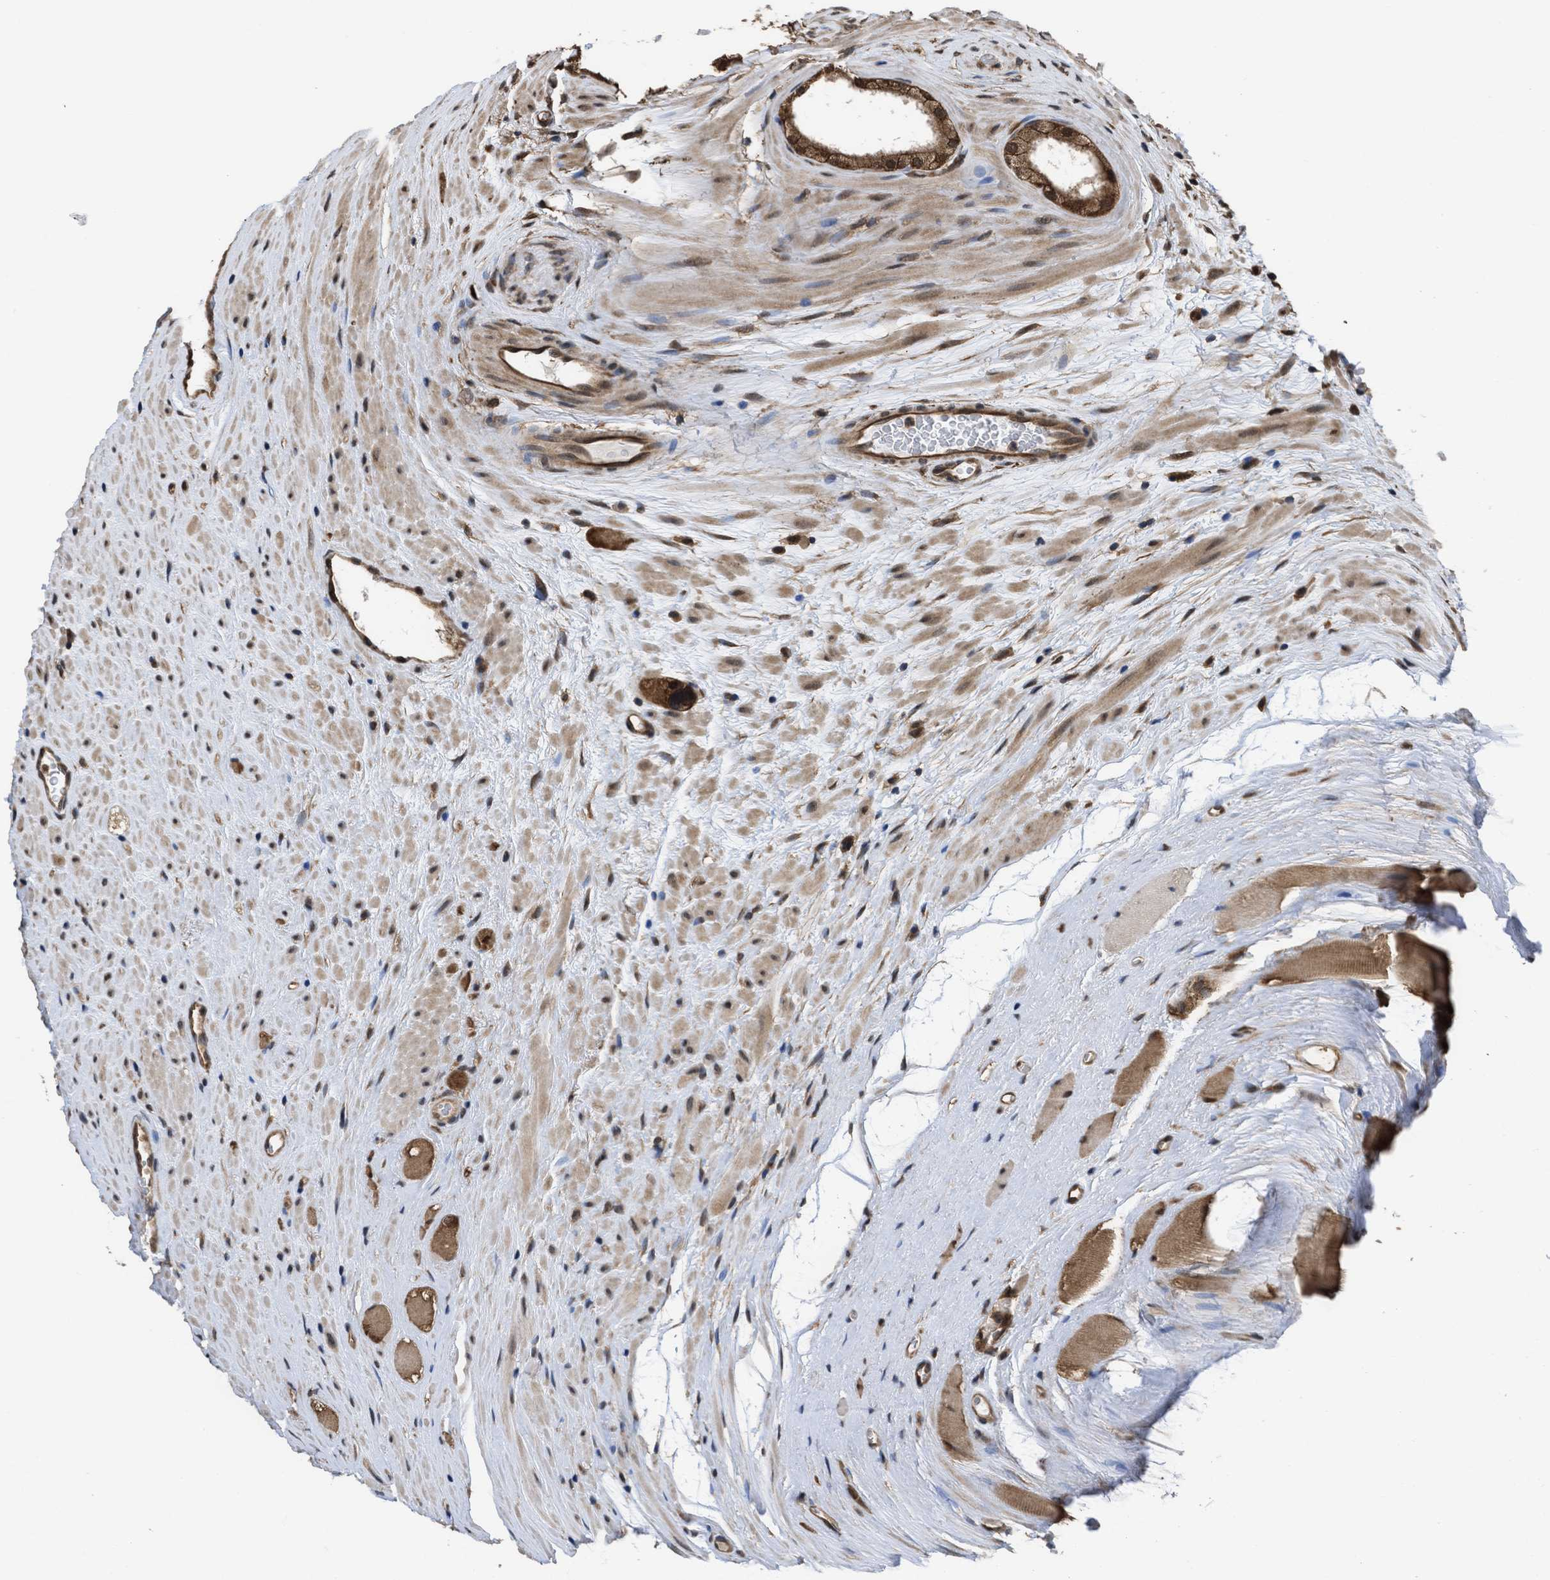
{"staining": {"intensity": "moderate", "quantity": ">75%", "location": "cytoplasmic/membranous,nuclear"}, "tissue": "prostate cancer", "cell_type": "Tumor cells", "image_type": "cancer", "snomed": [{"axis": "morphology", "description": "Adenocarcinoma, High grade"}, {"axis": "topography", "description": "Prostate"}], "caption": "This micrograph demonstrates prostate high-grade adenocarcinoma stained with IHC to label a protein in brown. The cytoplasmic/membranous and nuclear of tumor cells show moderate positivity for the protein. Nuclei are counter-stained blue.", "gene": "YWHAG", "patient": {"sex": "male", "age": 71}}